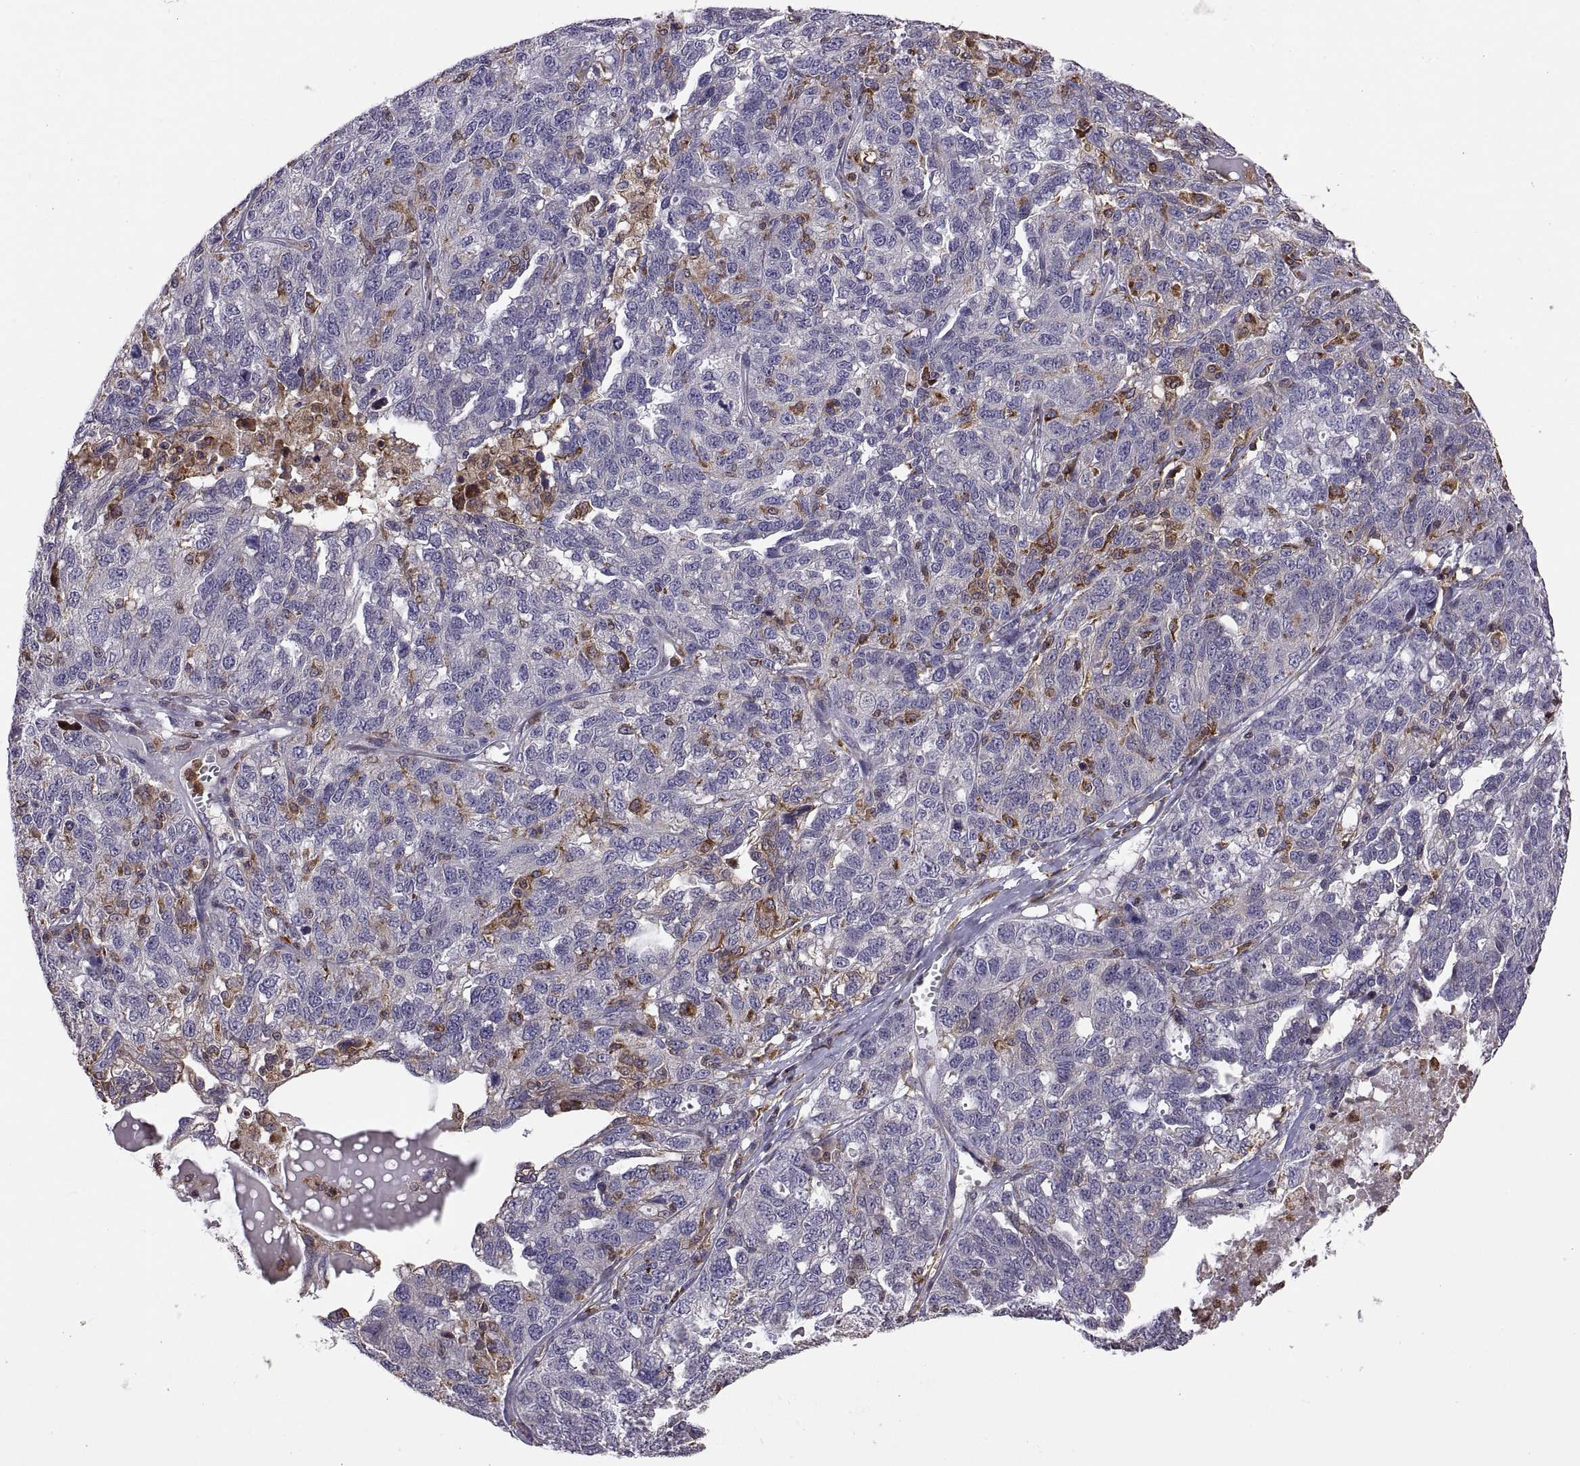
{"staining": {"intensity": "negative", "quantity": "none", "location": "none"}, "tissue": "ovarian cancer", "cell_type": "Tumor cells", "image_type": "cancer", "snomed": [{"axis": "morphology", "description": "Cystadenocarcinoma, serous, NOS"}, {"axis": "topography", "description": "Ovary"}], "caption": "This is an IHC photomicrograph of human ovarian cancer (serous cystadenocarcinoma). There is no positivity in tumor cells.", "gene": "ACAP1", "patient": {"sex": "female", "age": 71}}